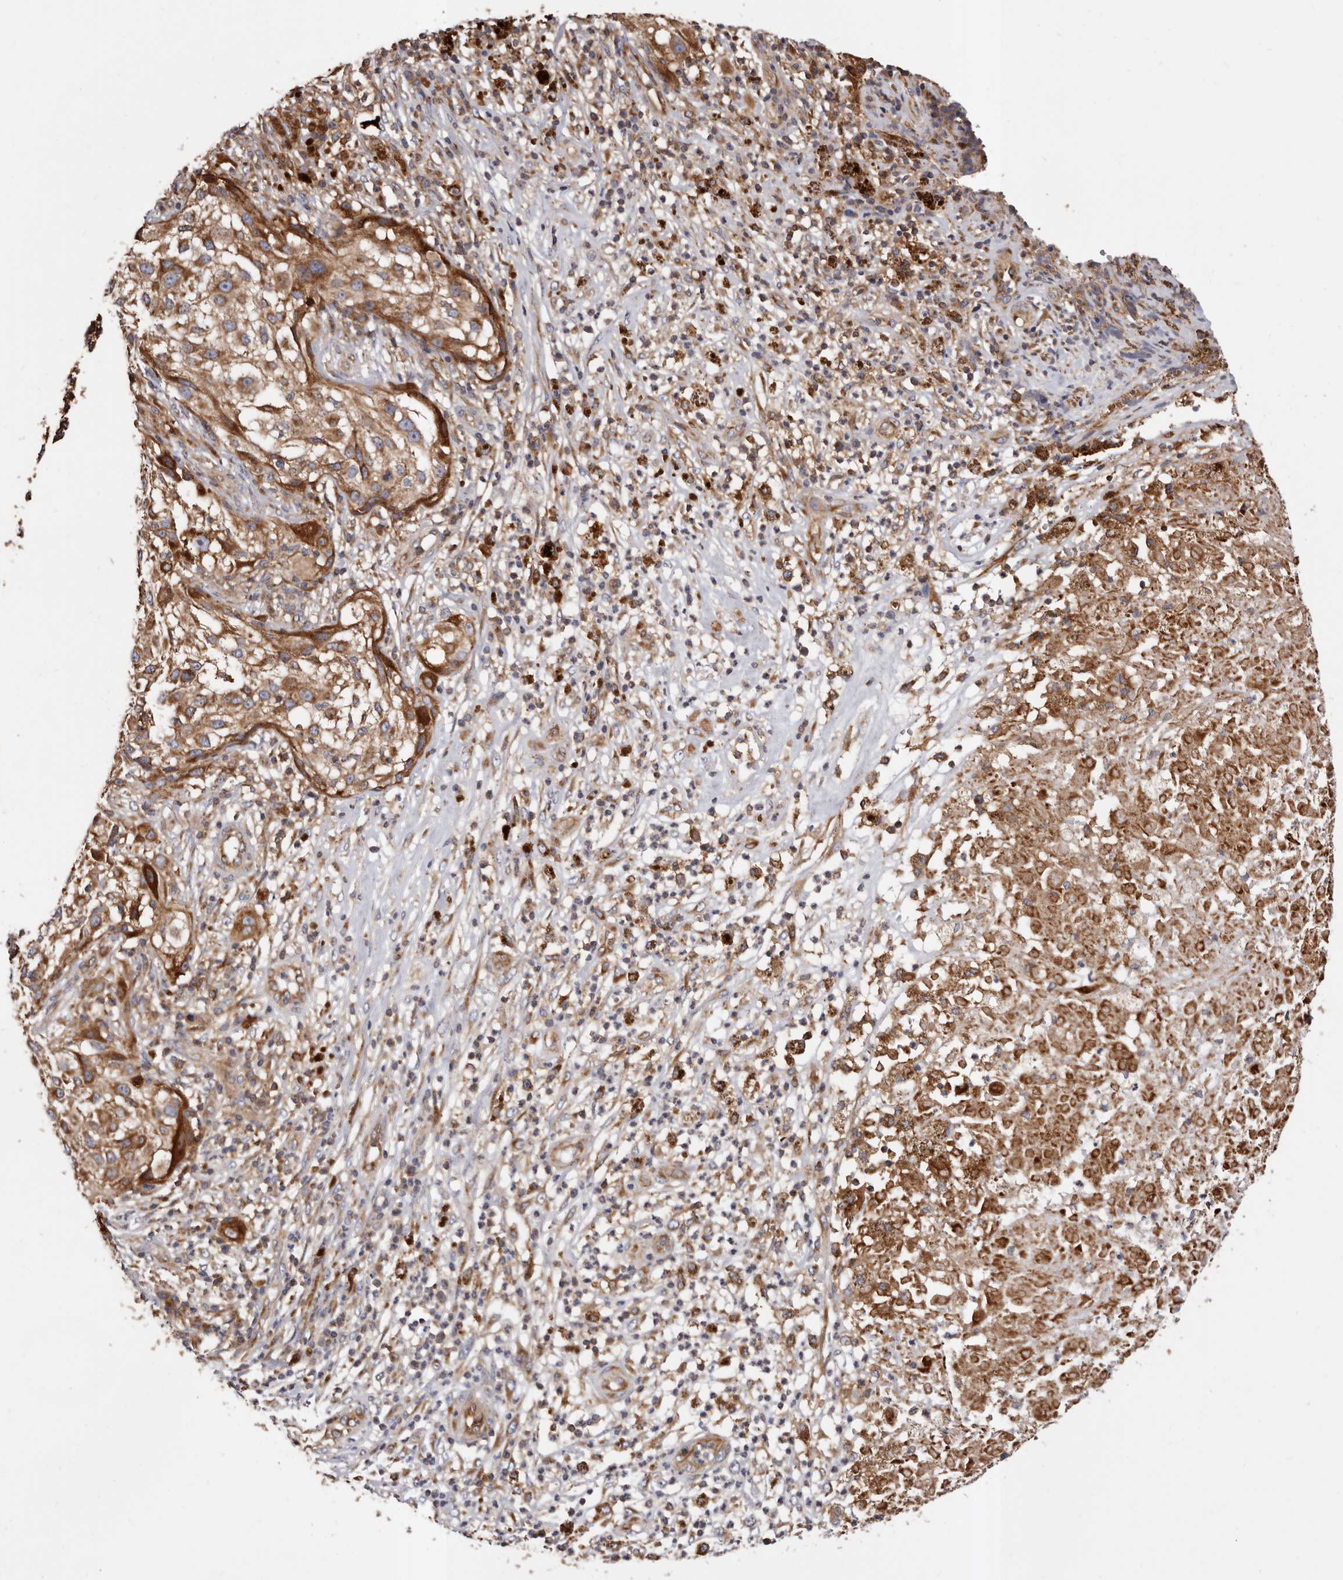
{"staining": {"intensity": "moderate", "quantity": ">75%", "location": "cytoplasmic/membranous"}, "tissue": "melanoma", "cell_type": "Tumor cells", "image_type": "cancer", "snomed": [{"axis": "morphology", "description": "Necrosis, NOS"}, {"axis": "morphology", "description": "Malignant melanoma, NOS"}, {"axis": "topography", "description": "Skin"}], "caption": "Immunohistochemical staining of melanoma displays medium levels of moderate cytoplasmic/membranous positivity in about >75% of tumor cells.", "gene": "COQ8B", "patient": {"sex": "female", "age": 87}}